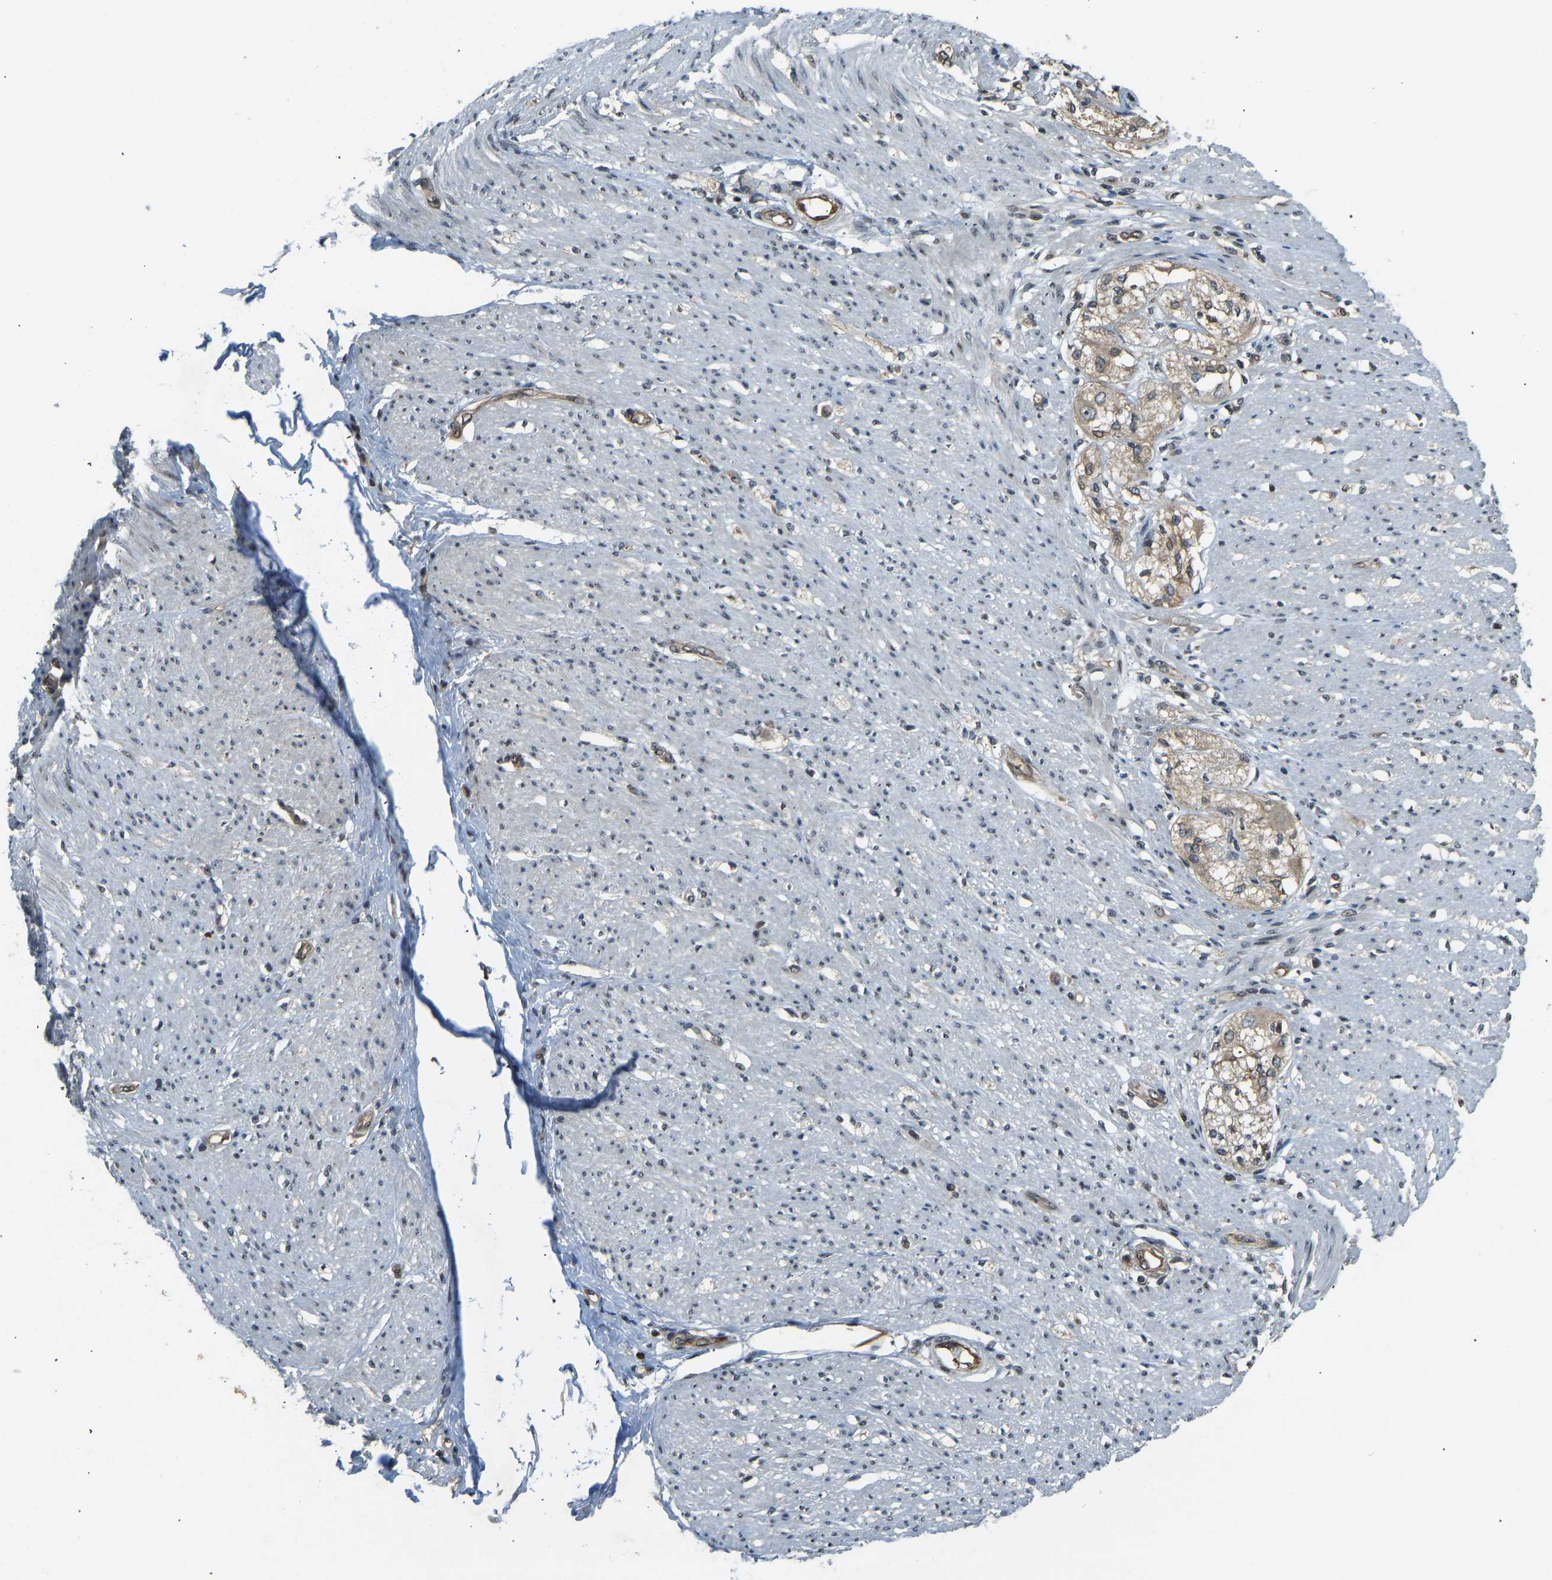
{"staining": {"intensity": "moderate", "quantity": ">75%", "location": "nuclear"}, "tissue": "adipose tissue", "cell_type": "Adipocytes", "image_type": "normal", "snomed": [{"axis": "morphology", "description": "Normal tissue, NOS"}, {"axis": "morphology", "description": "Adenocarcinoma, NOS"}, {"axis": "topography", "description": "Colon"}, {"axis": "topography", "description": "Peripheral nerve tissue"}], "caption": "A brown stain labels moderate nuclear staining of a protein in adipocytes of normal human adipose tissue.", "gene": "SVOPL", "patient": {"sex": "male", "age": 14}}